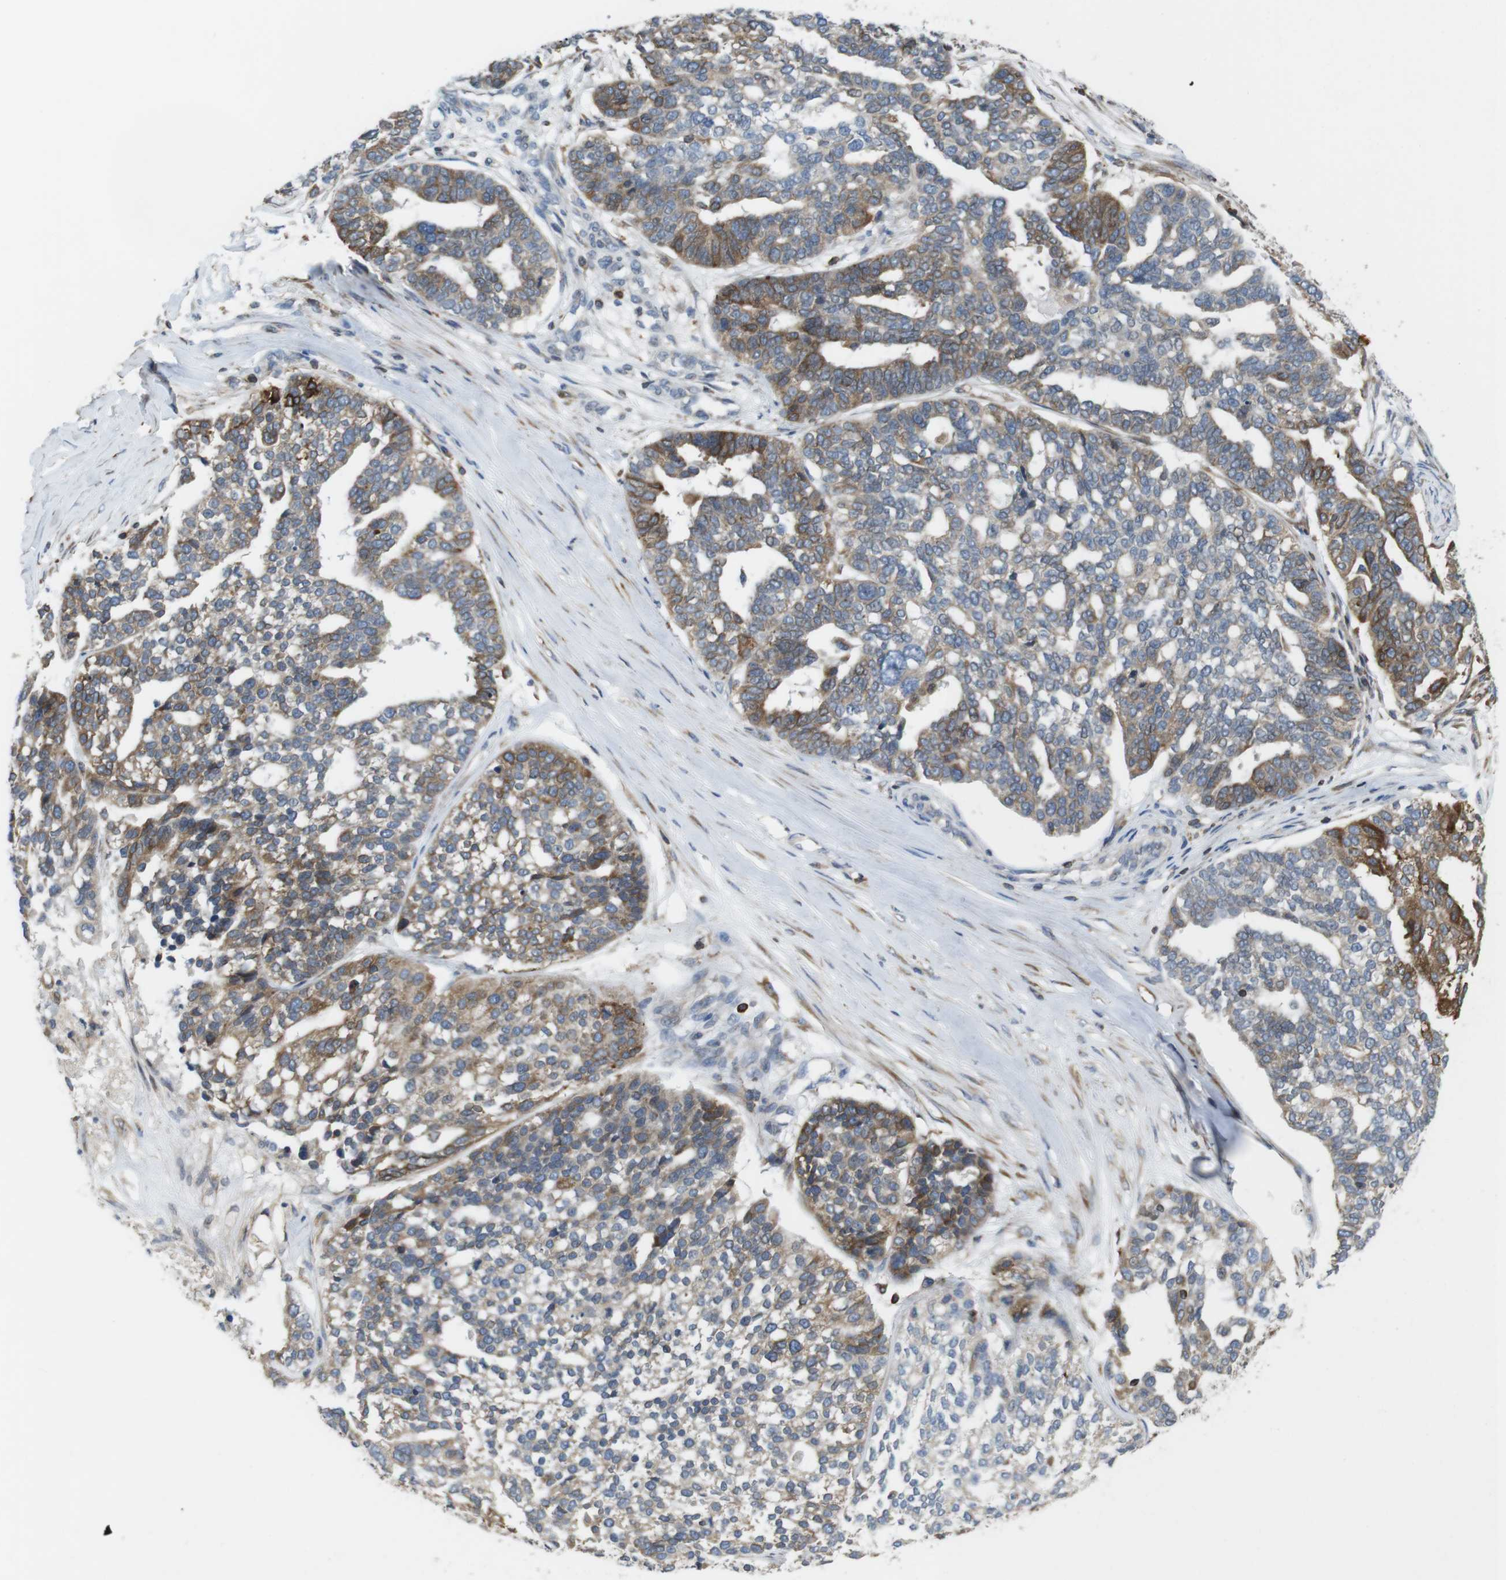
{"staining": {"intensity": "moderate", "quantity": "<25%", "location": "cytoplasmic/membranous"}, "tissue": "ovarian cancer", "cell_type": "Tumor cells", "image_type": "cancer", "snomed": [{"axis": "morphology", "description": "Cystadenocarcinoma, serous, NOS"}, {"axis": "topography", "description": "Ovary"}], "caption": "This is an image of IHC staining of ovarian cancer, which shows moderate positivity in the cytoplasmic/membranous of tumor cells.", "gene": "ARL6IP5", "patient": {"sex": "female", "age": 59}}